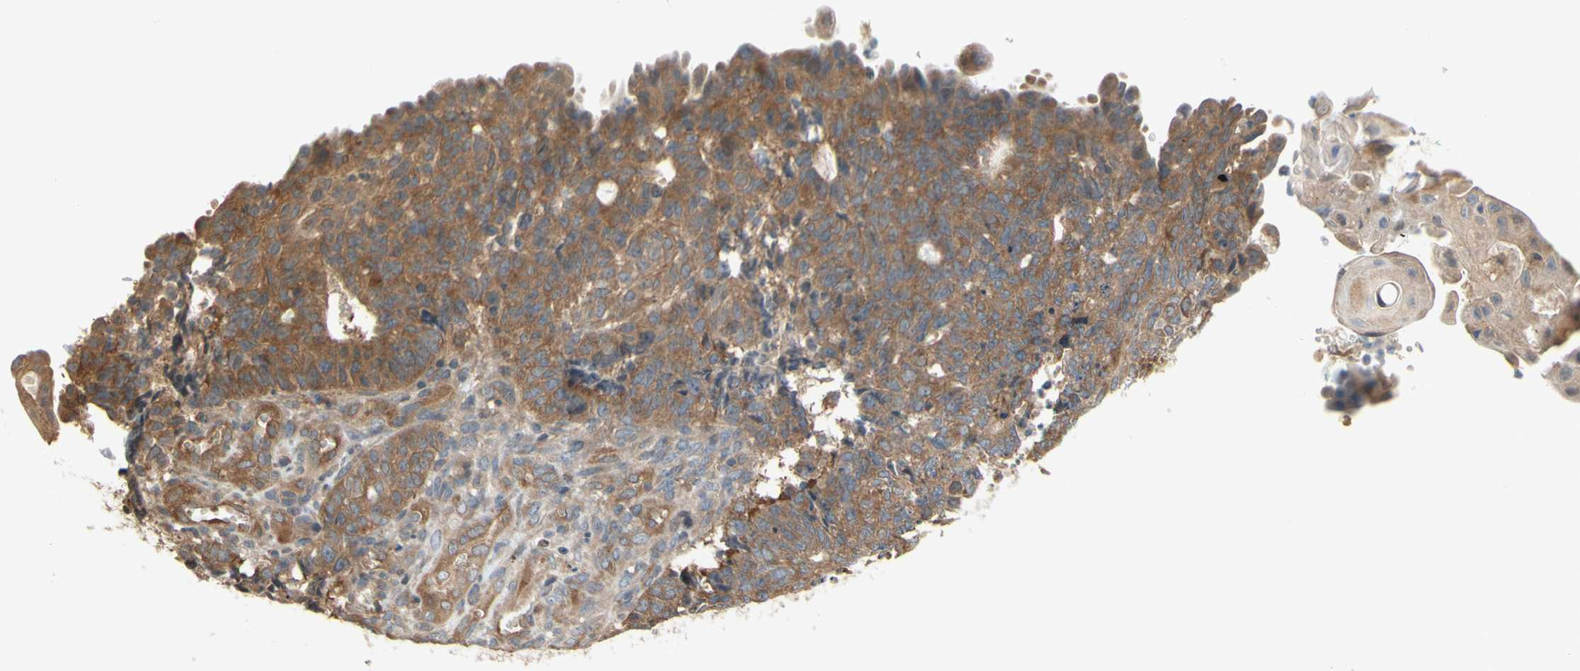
{"staining": {"intensity": "moderate", "quantity": ">75%", "location": "cytoplasmic/membranous"}, "tissue": "endometrial cancer", "cell_type": "Tumor cells", "image_type": "cancer", "snomed": [{"axis": "morphology", "description": "Adenocarcinoma, NOS"}, {"axis": "topography", "description": "Endometrium"}], "caption": "DAB immunohistochemical staining of human endometrial cancer displays moderate cytoplasmic/membranous protein positivity in approximately >75% of tumor cells.", "gene": "DYNLRB1", "patient": {"sex": "female", "age": 32}}